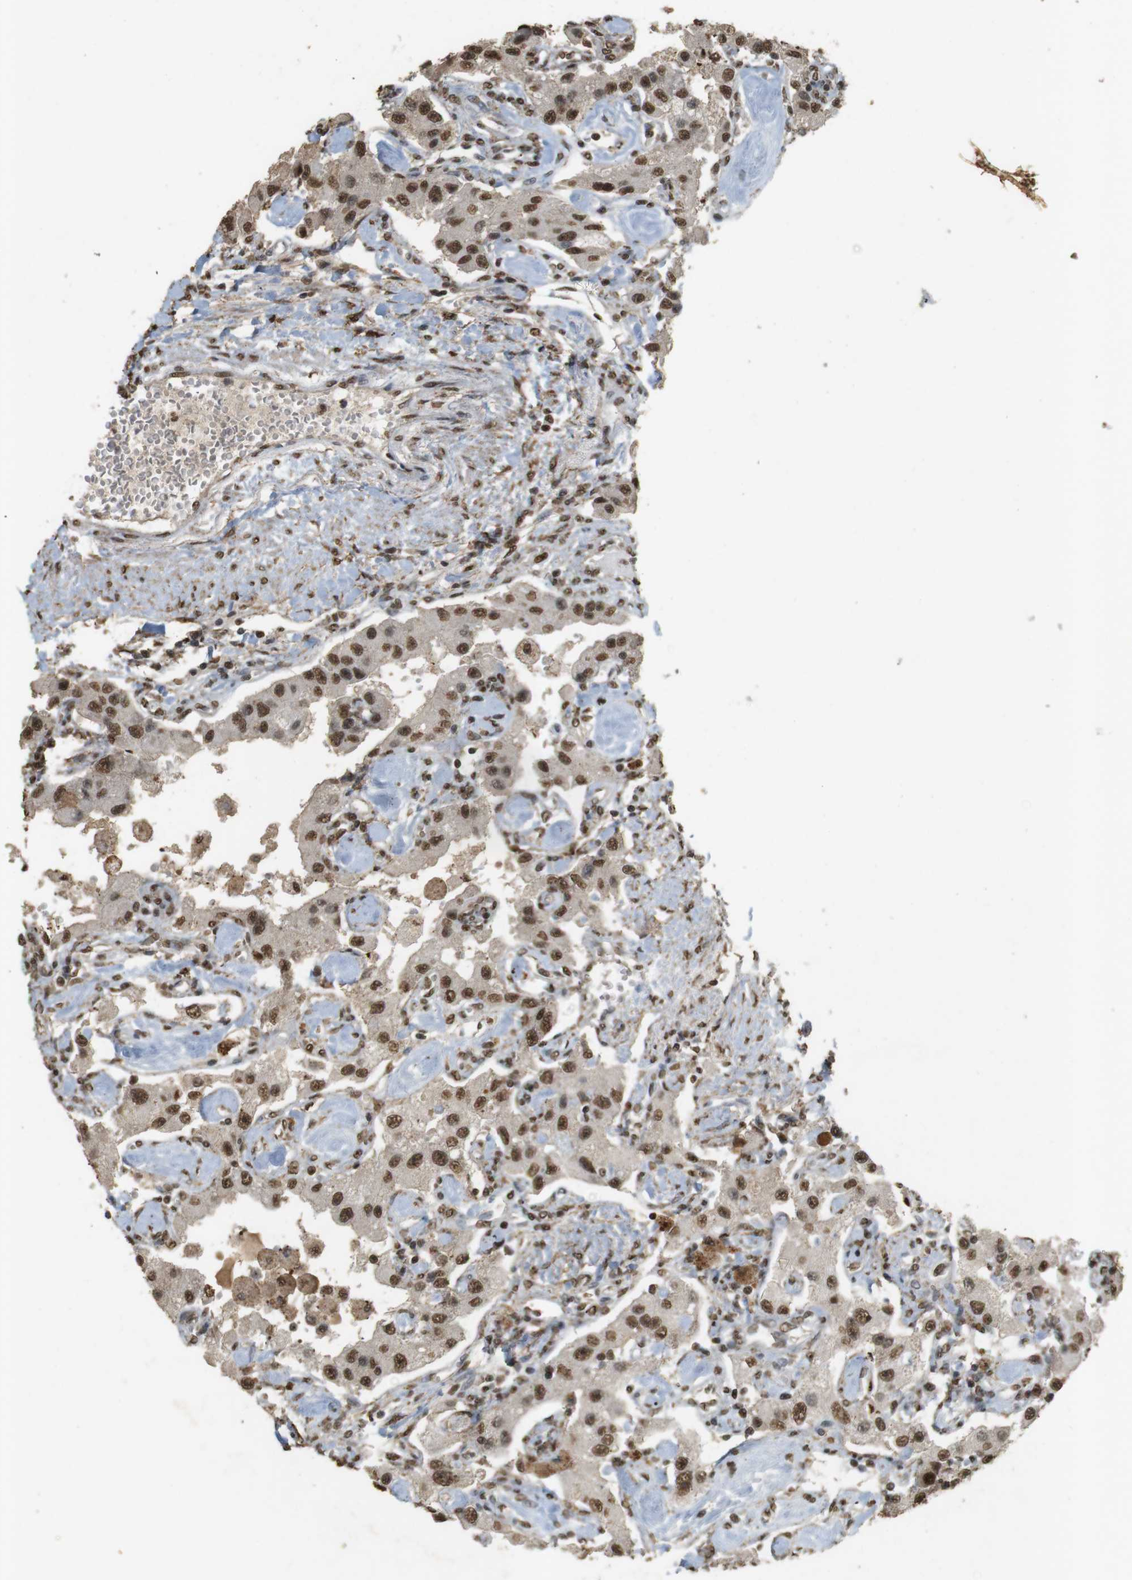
{"staining": {"intensity": "moderate", "quantity": ">75%", "location": "nuclear"}, "tissue": "carcinoid", "cell_type": "Tumor cells", "image_type": "cancer", "snomed": [{"axis": "morphology", "description": "Carcinoid, malignant, NOS"}, {"axis": "topography", "description": "Pancreas"}], "caption": "The immunohistochemical stain shows moderate nuclear expression in tumor cells of carcinoid tissue.", "gene": "GATA4", "patient": {"sex": "male", "age": 41}}